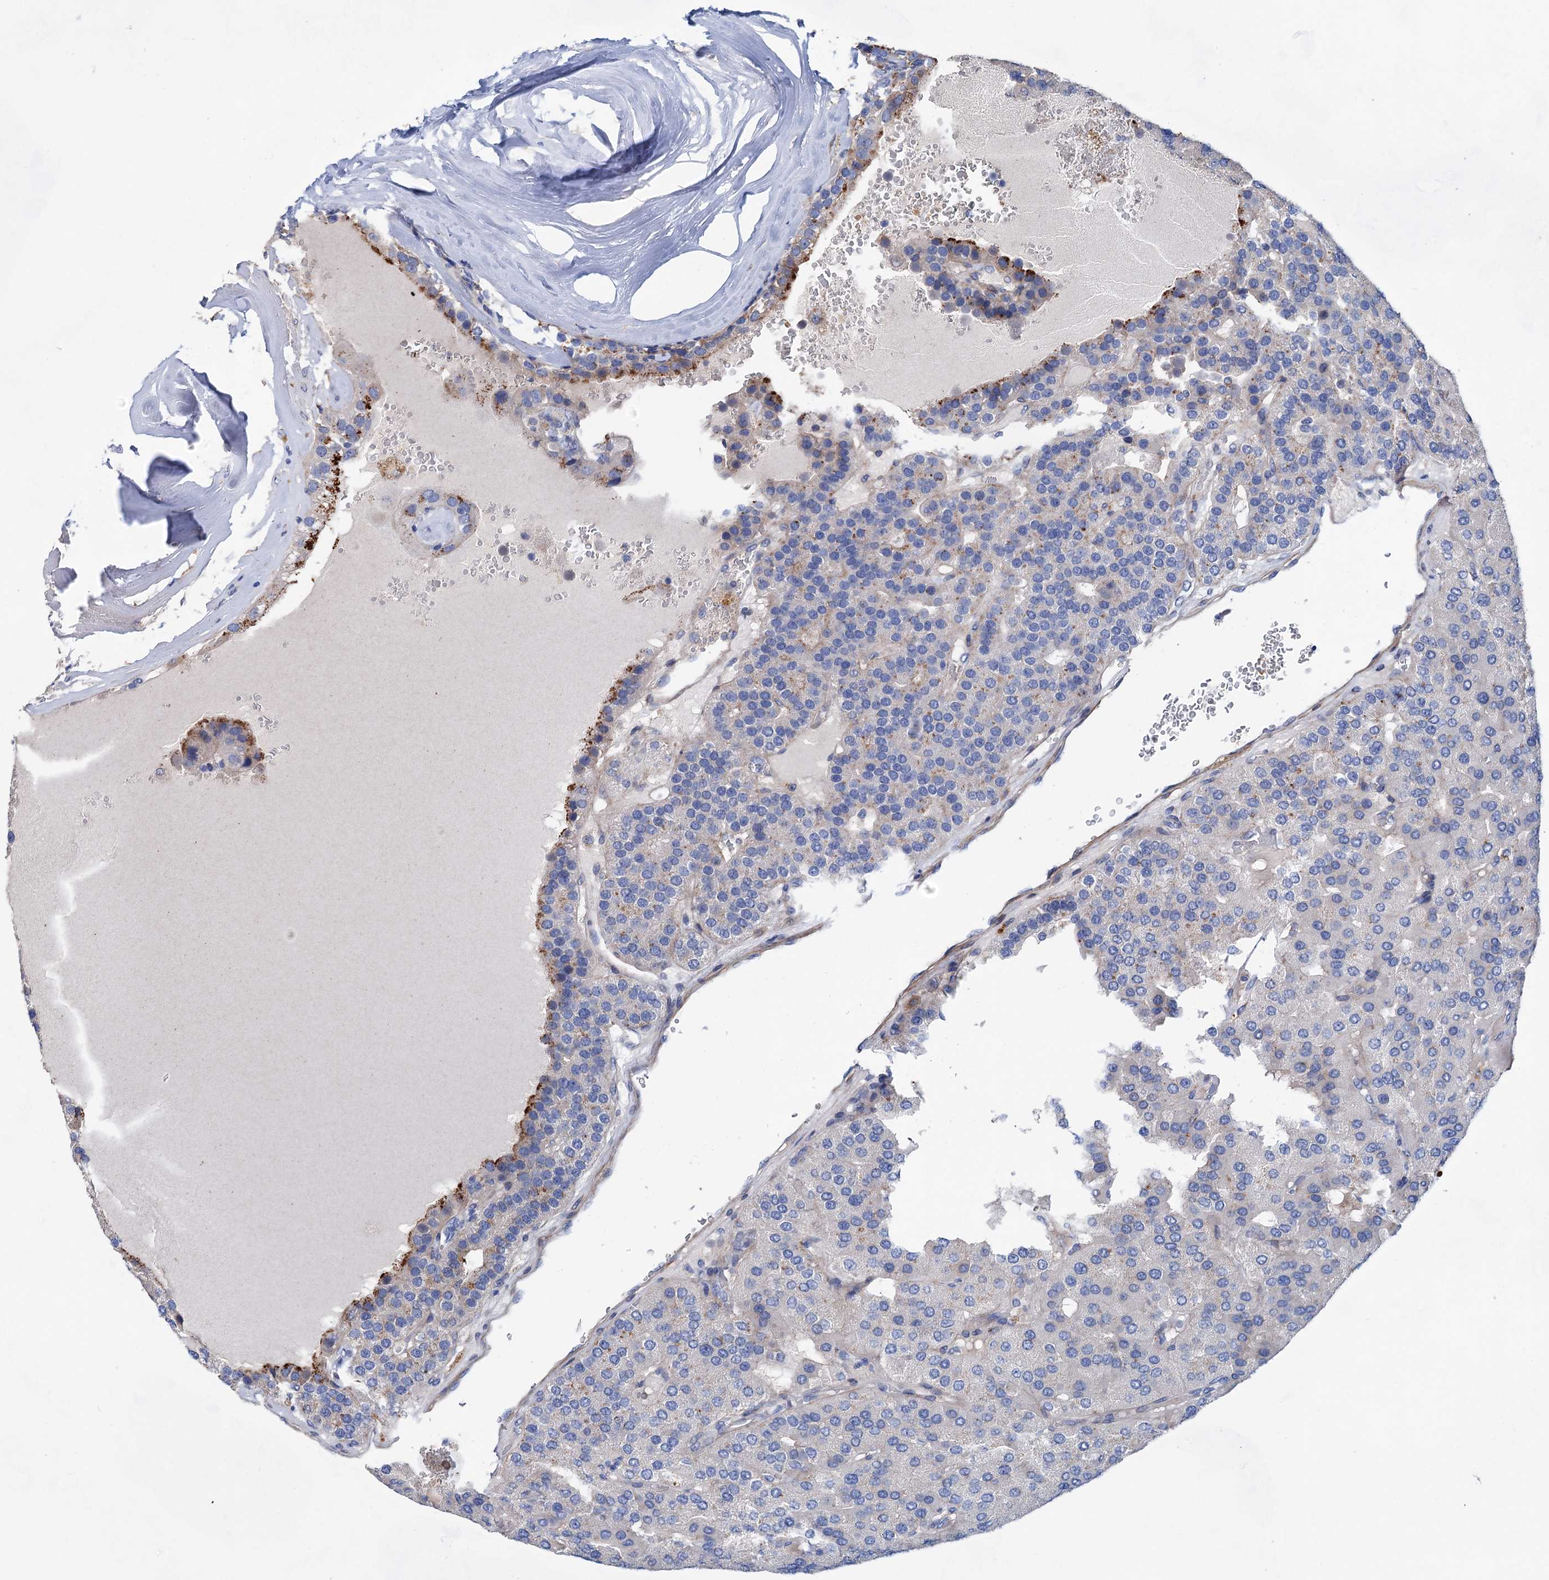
{"staining": {"intensity": "moderate", "quantity": "<25%", "location": "cytoplasmic/membranous"}, "tissue": "parathyroid gland", "cell_type": "Glandular cells", "image_type": "normal", "snomed": [{"axis": "morphology", "description": "Normal tissue, NOS"}, {"axis": "morphology", "description": "Adenoma, NOS"}, {"axis": "topography", "description": "Parathyroid gland"}], "caption": "Immunohistochemistry (DAB) staining of unremarkable parathyroid gland shows moderate cytoplasmic/membranous protein expression in about <25% of glandular cells.", "gene": "GPR155", "patient": {"sex": "female", "age": 86}}